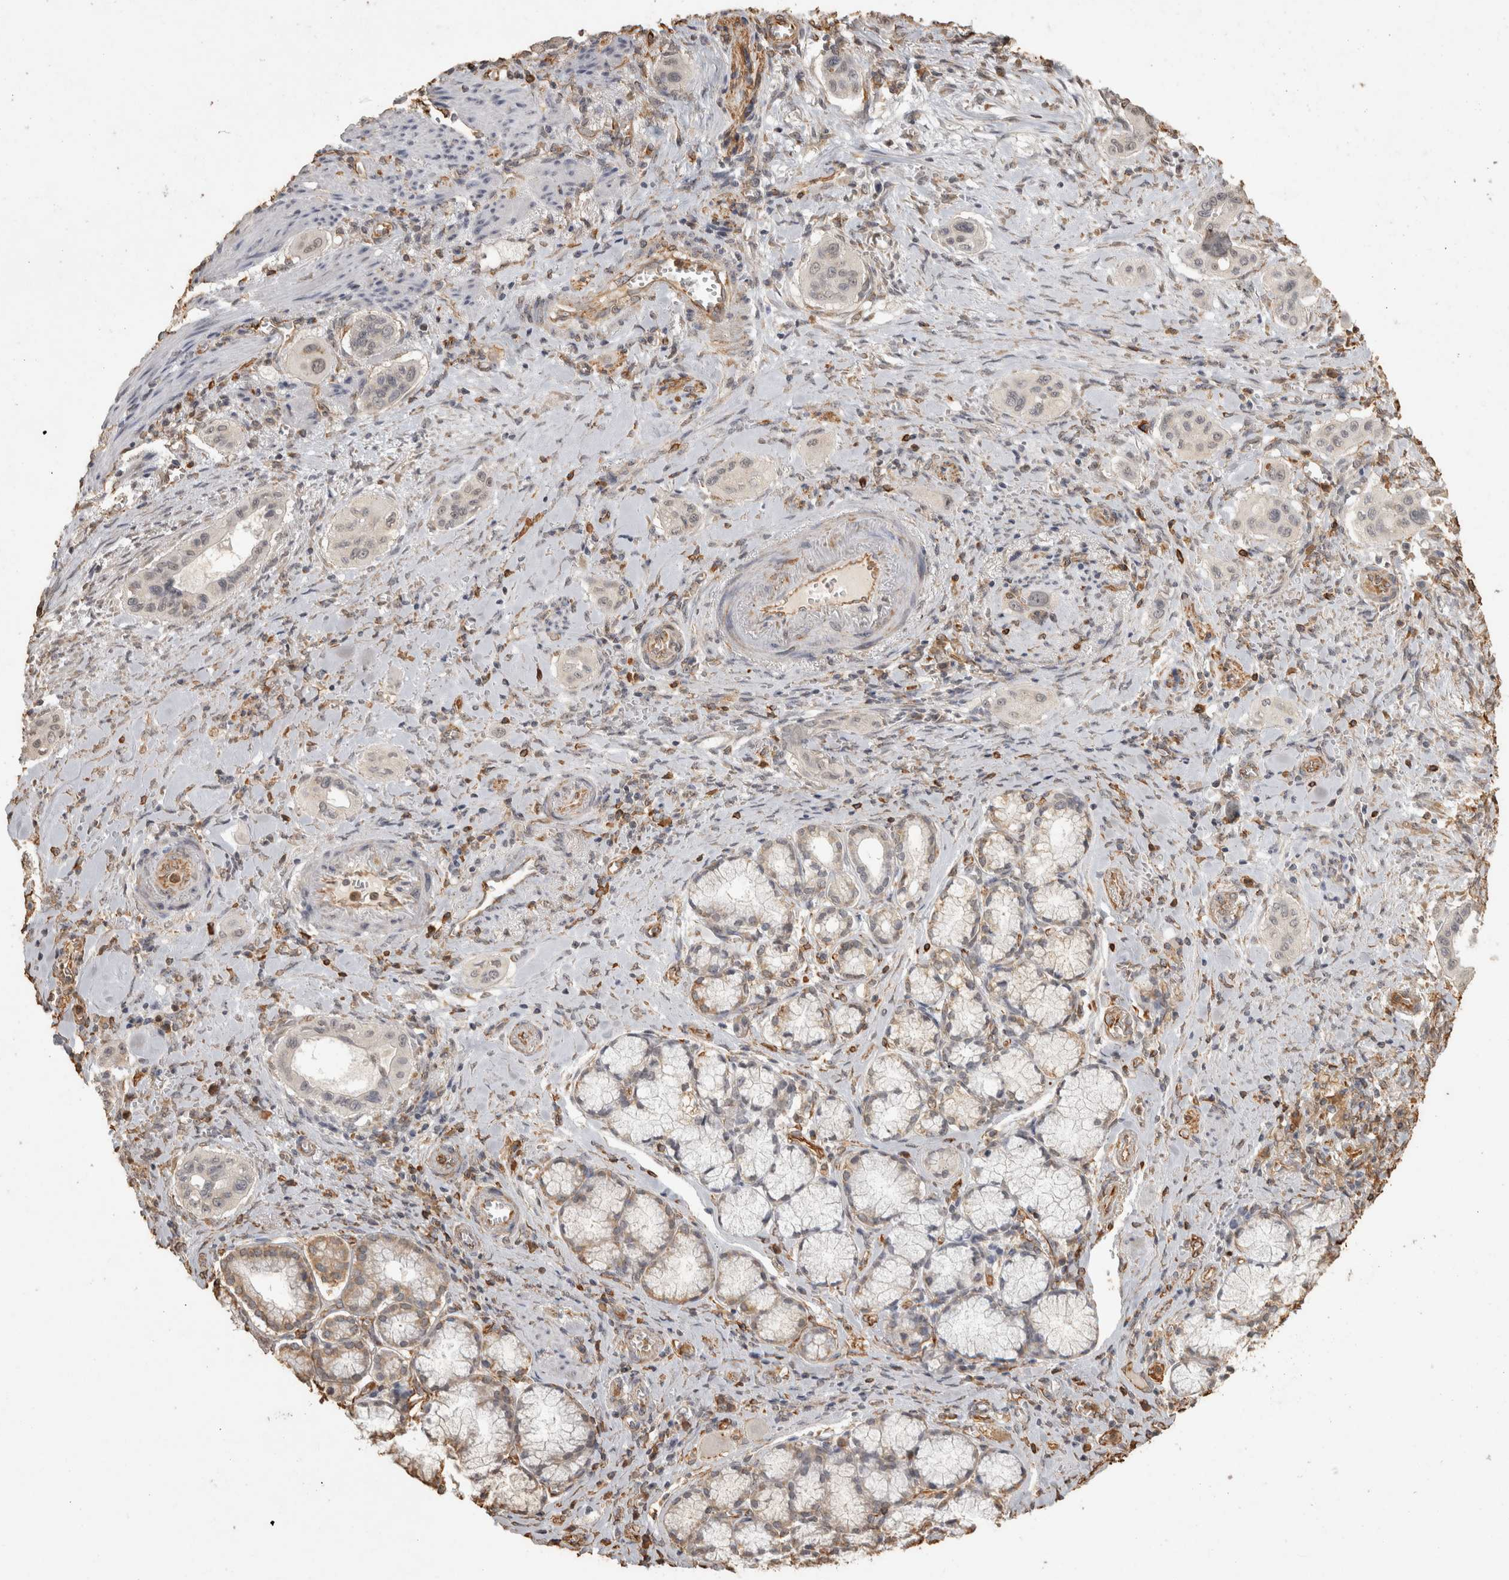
{"staining": {"intensity": "negative", "quantity": "none", "location": "none"}, "tissue": "pancreatic cancer", "cell_type": "Tumor cells", "image_type": "cancer", "snomed": [{"axis": "morphology", "description": "Adenocarcinoma, NOS"}, {"axis": "topography", "description": "Pancreas"}], "caption": "Tumor cells are negative for brown protein staining in pancreatic adenocarcinoma.", "gene": "REPS2", "patient": {"sex": "male", "age": 77}}